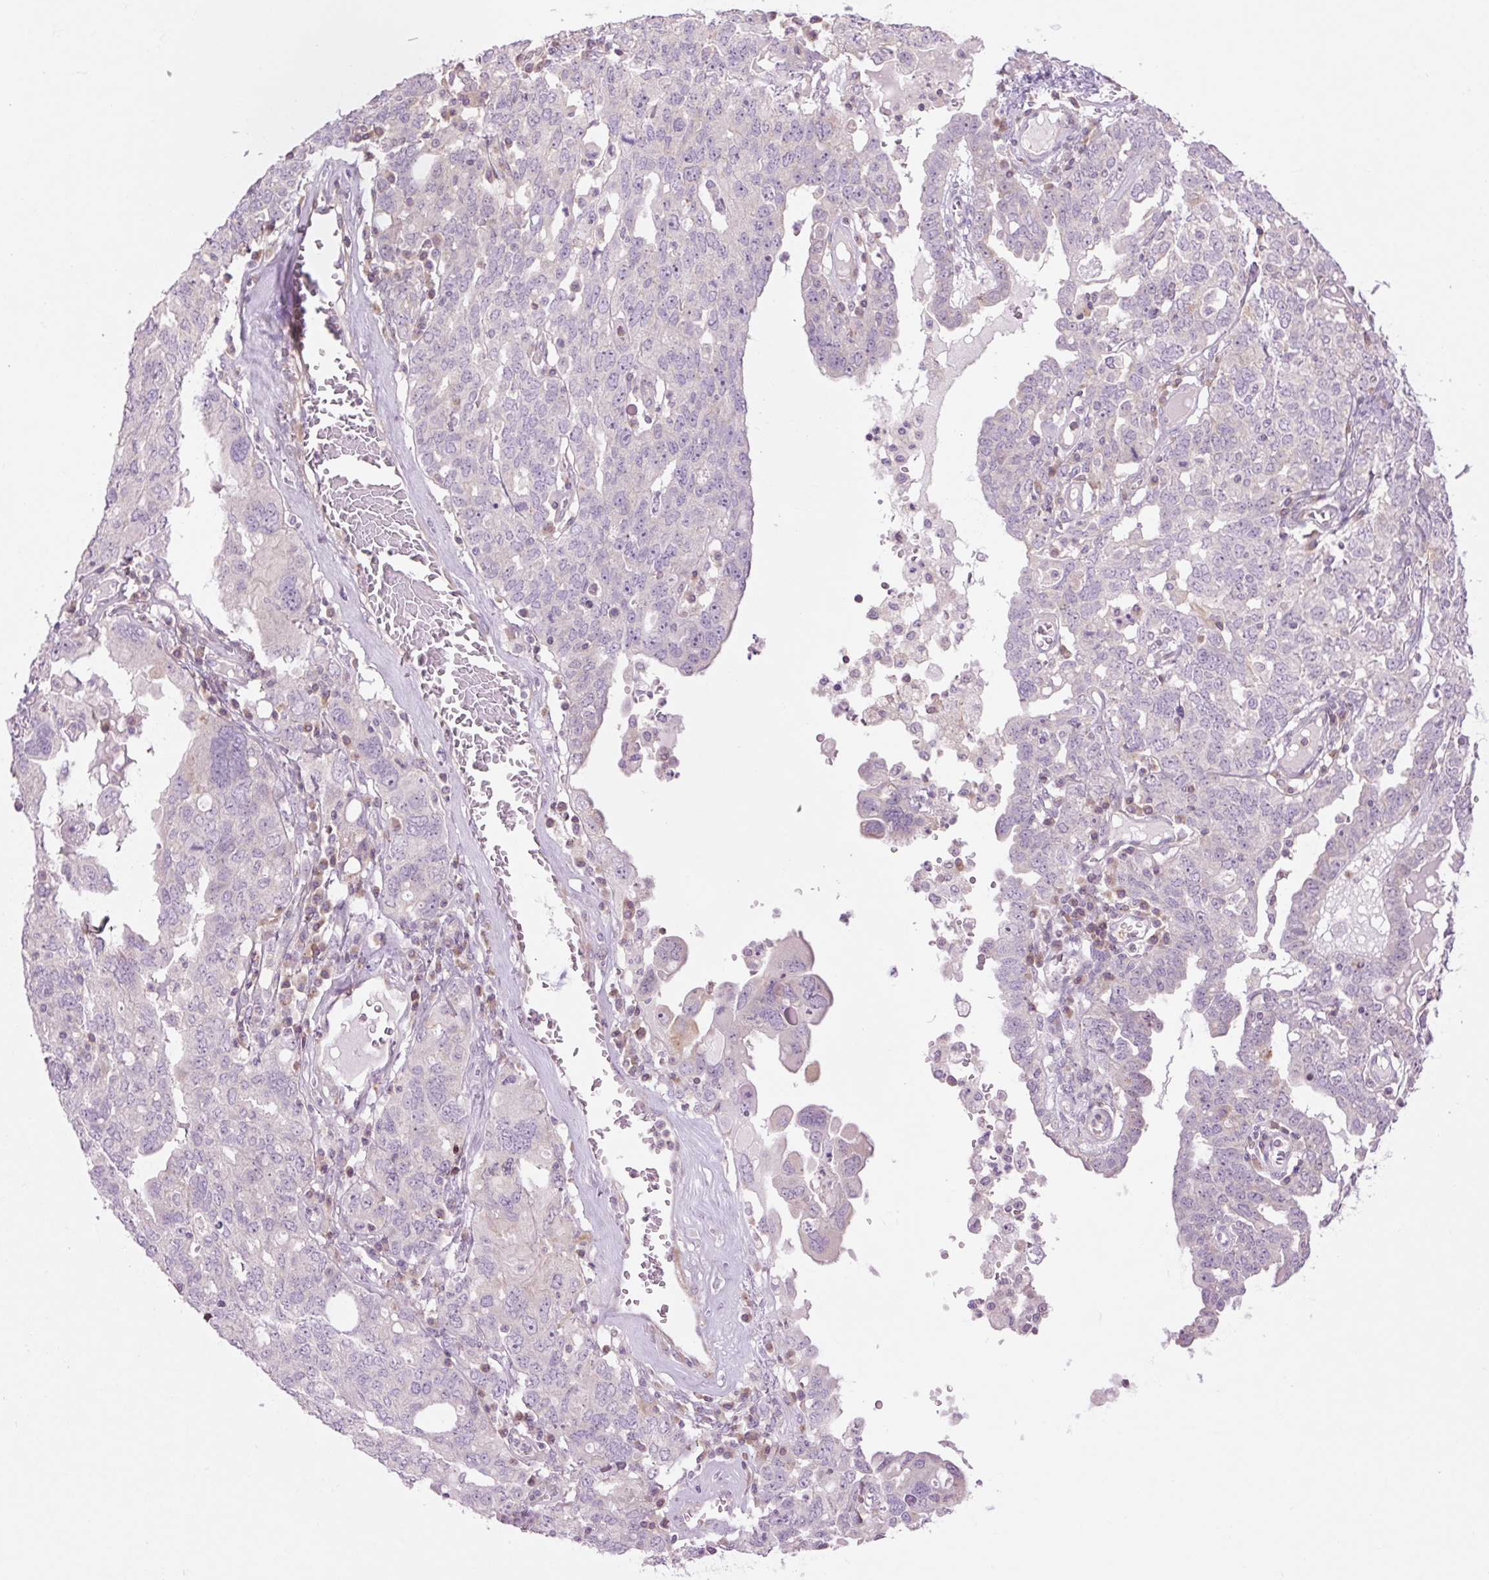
{"staining": {"intensity": "negative", "quantity": "none", "location": "none"}, "tissue": "ovarian cancer", "cell_type": "Tumor cells", "image_type": "cancer", "snomed": [{"axis": "morphology", "description": "Carcinoma, endometroid"}, {"axis": "topography", "description": "Ovary"}], "caption": "Endometroid carcinoma (ovarian) was stained to show a protein in brown. There is no significant staining in tumor cells. (DAB IHC visualized using brightfield microscopy, high magnification).", "gene": "GRID2", "patient": {"sex": "female", "age": 62}}